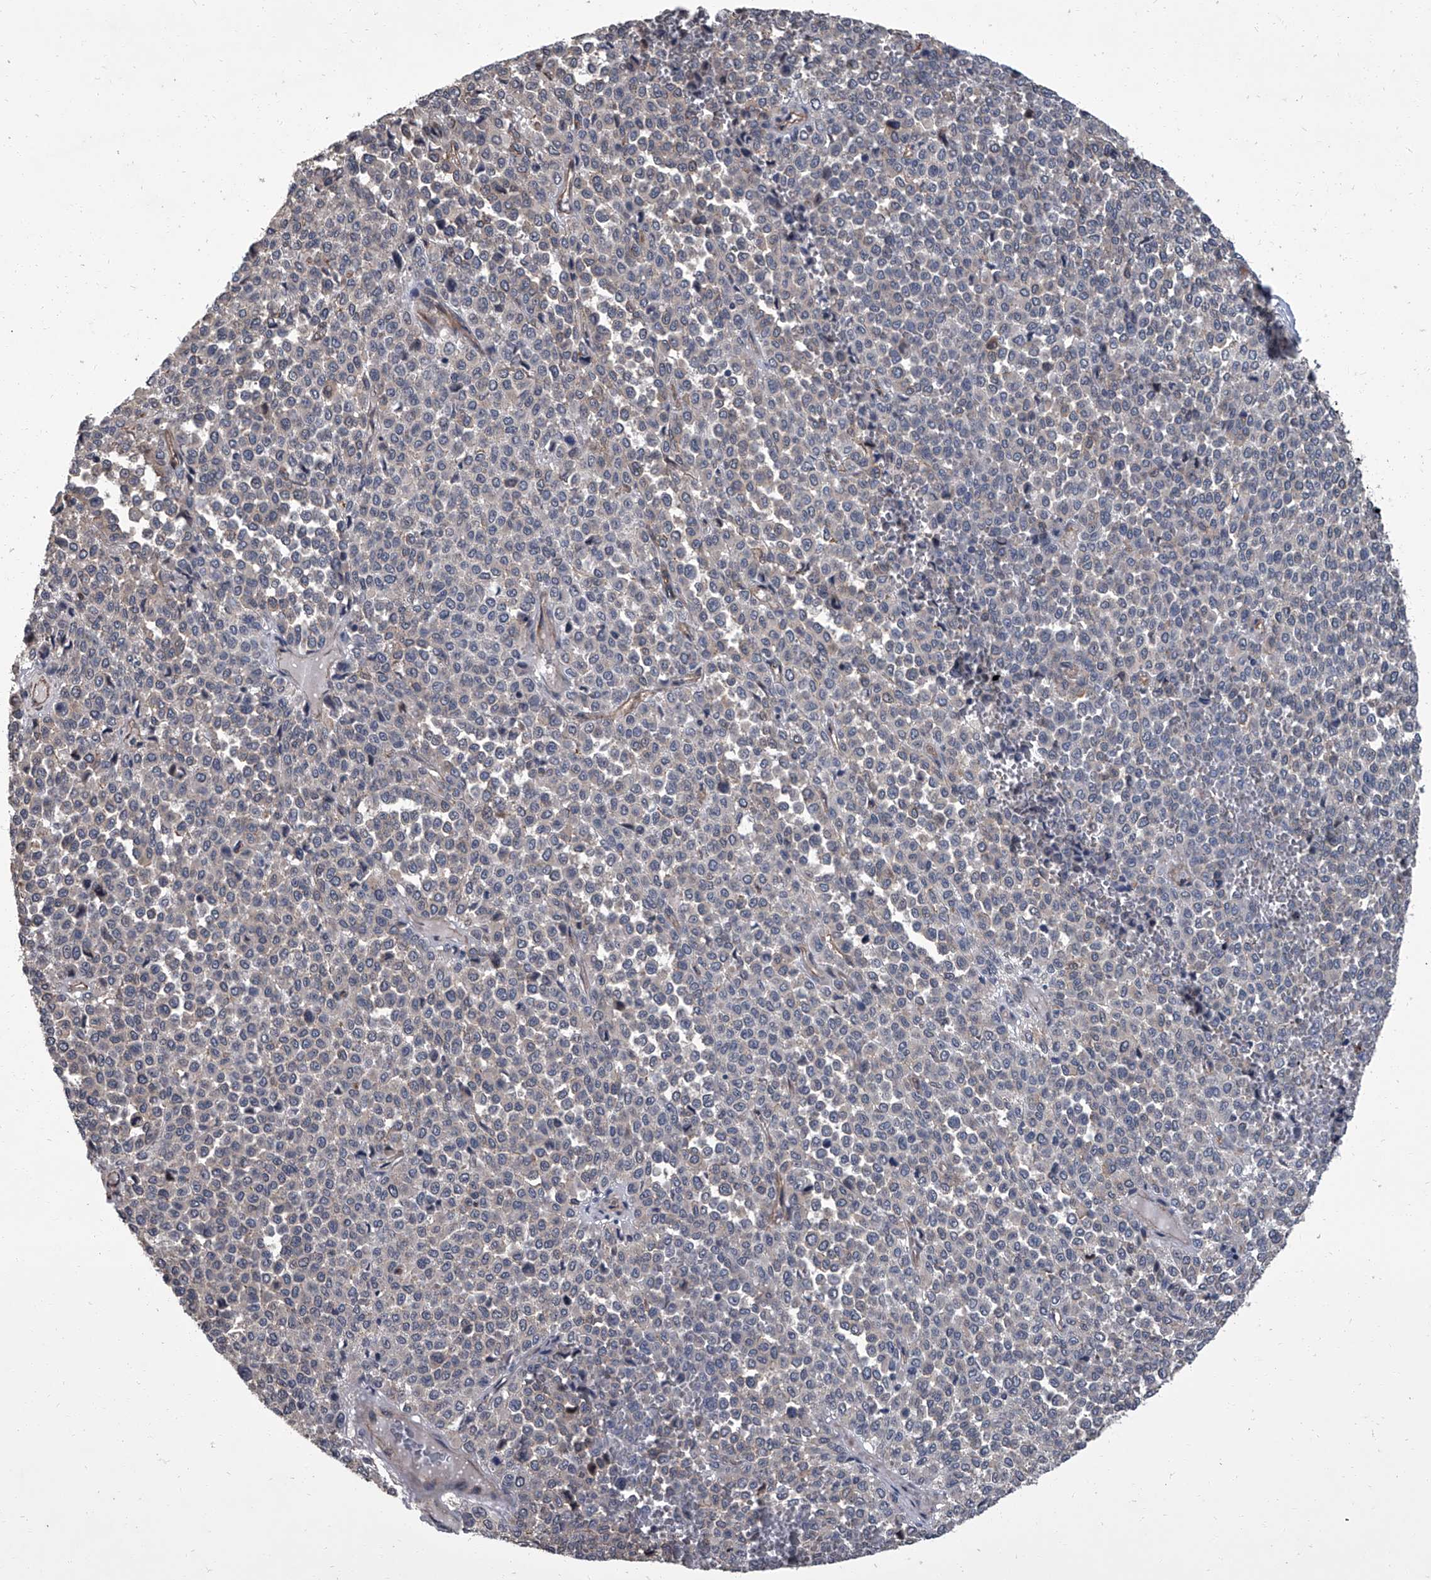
{"staining": {"intensity": "negative", "quantity": "none", "location": "none"}, "tissue": "melanoma", "cell_type": "Tumor cells", "image_type": "cancer", "snomed": [{"axis": "morphology", "description": "Malignant melanoma, Metastatic site"}, {"axis": "topography", "description": "Pancreas"}], "caption": "A high-resolution photomicrograph shows immunohistochemistry (IHC) staining of melanoma, which displays no significant positivity in tumor cells.", "gene": "SIRT4", "patient": {"sex": "female", "age": 30}}